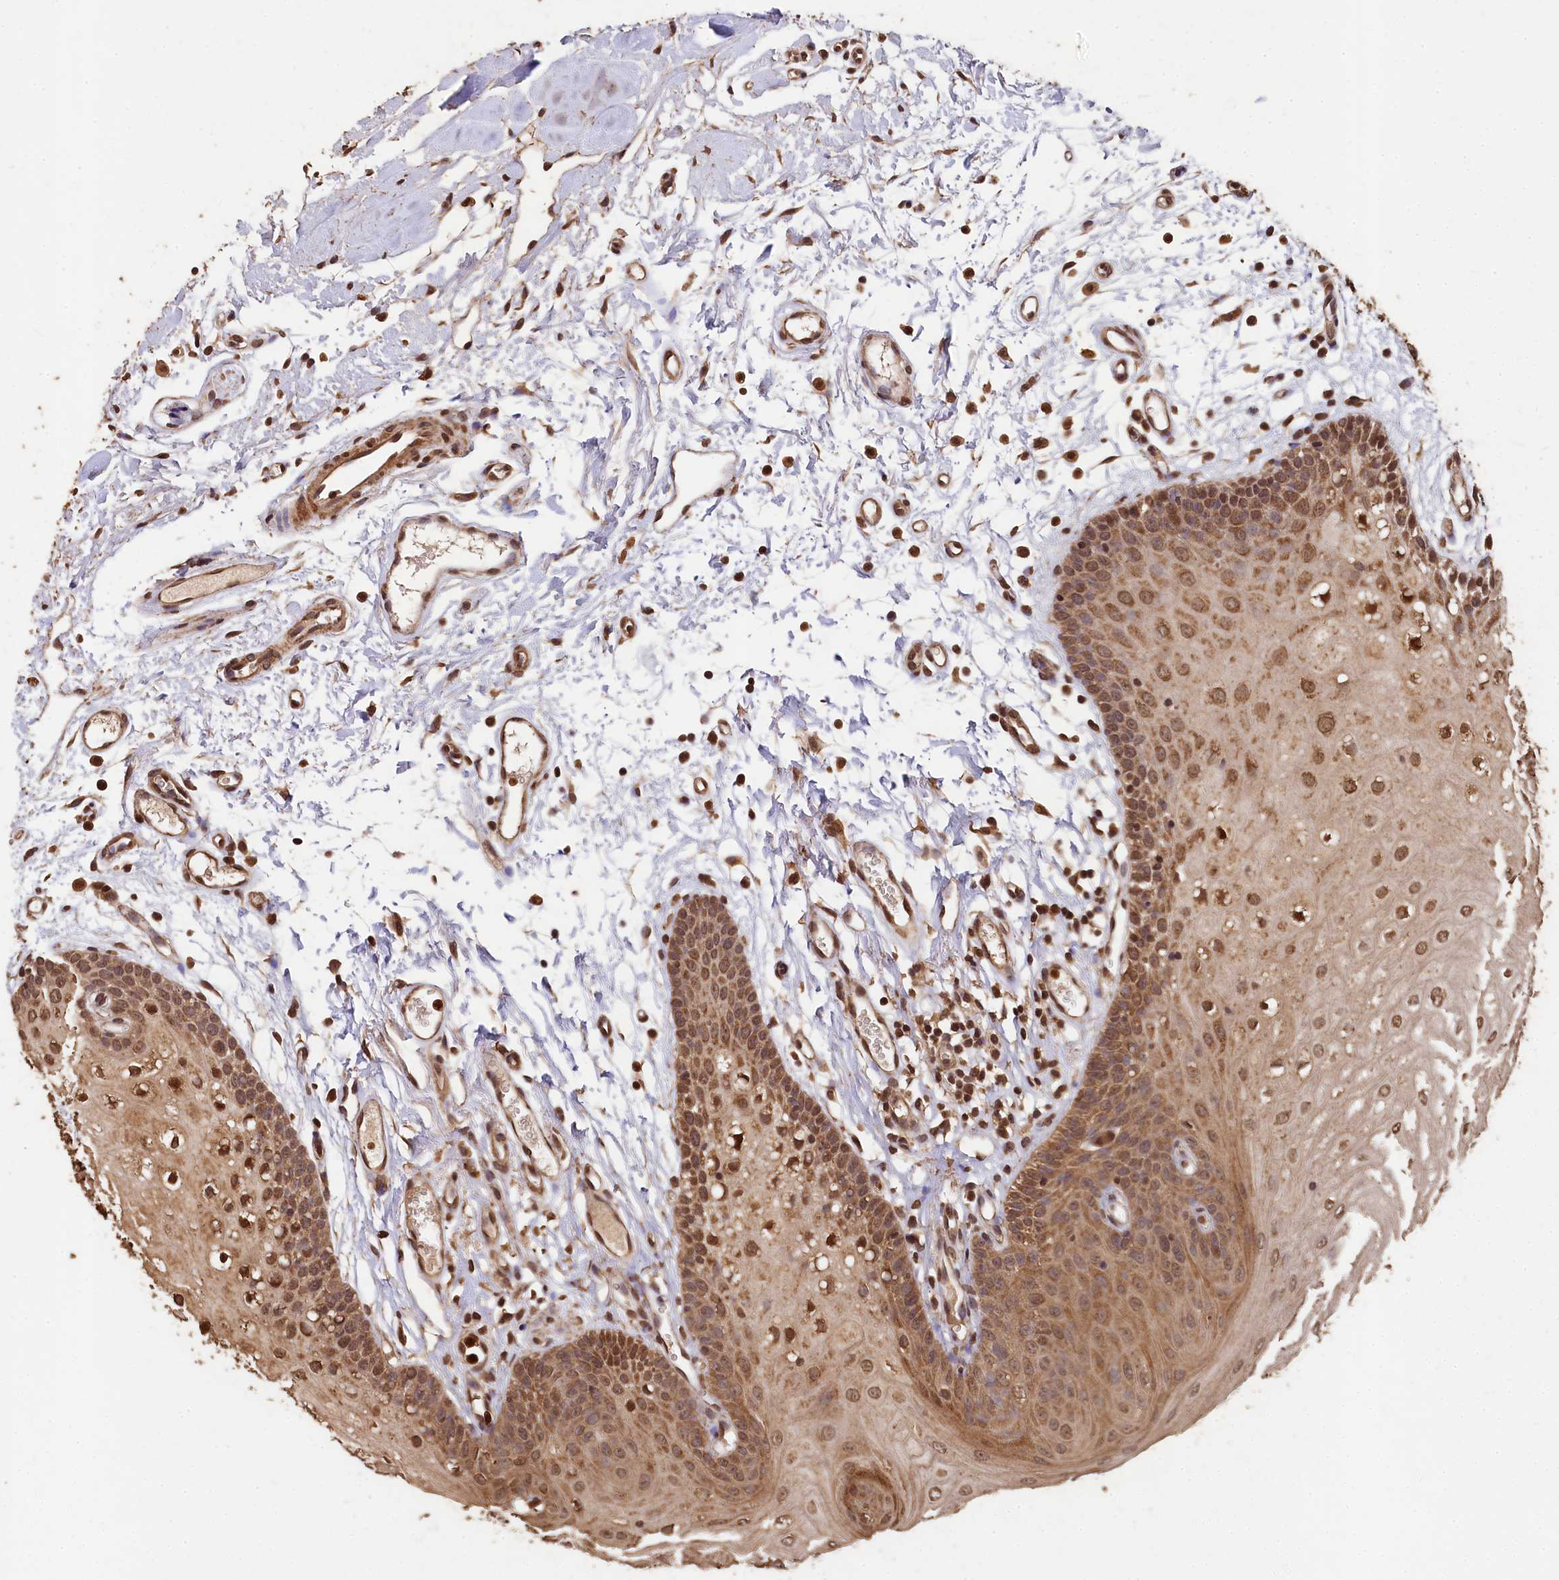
{"staining": {"intensity": "moderate", "quantity": ">75%", "location": "cytoplasmic/membranous,nuclear"}, "tissue": "oral mucosa", "cell_type": "Squamous epithelial cells", "image_type": "normal", "snomed": [{"axis": "morphology", "description": "Normal tissue, NOS"}, {"axis": "topography", "description": "Oral tissue"}, {"axis": "topography", "description": "Tounge, NOS"}], "caption": "Squamous epithelial cells demonstrate medium levels of moderate cytoplasmic/membranous,nuclear positivity in approximately >75% of cells in unremarkable human oral mucosa.", "gene": "CEP57L1", "patient": {"sex": "female", "age": 73}}